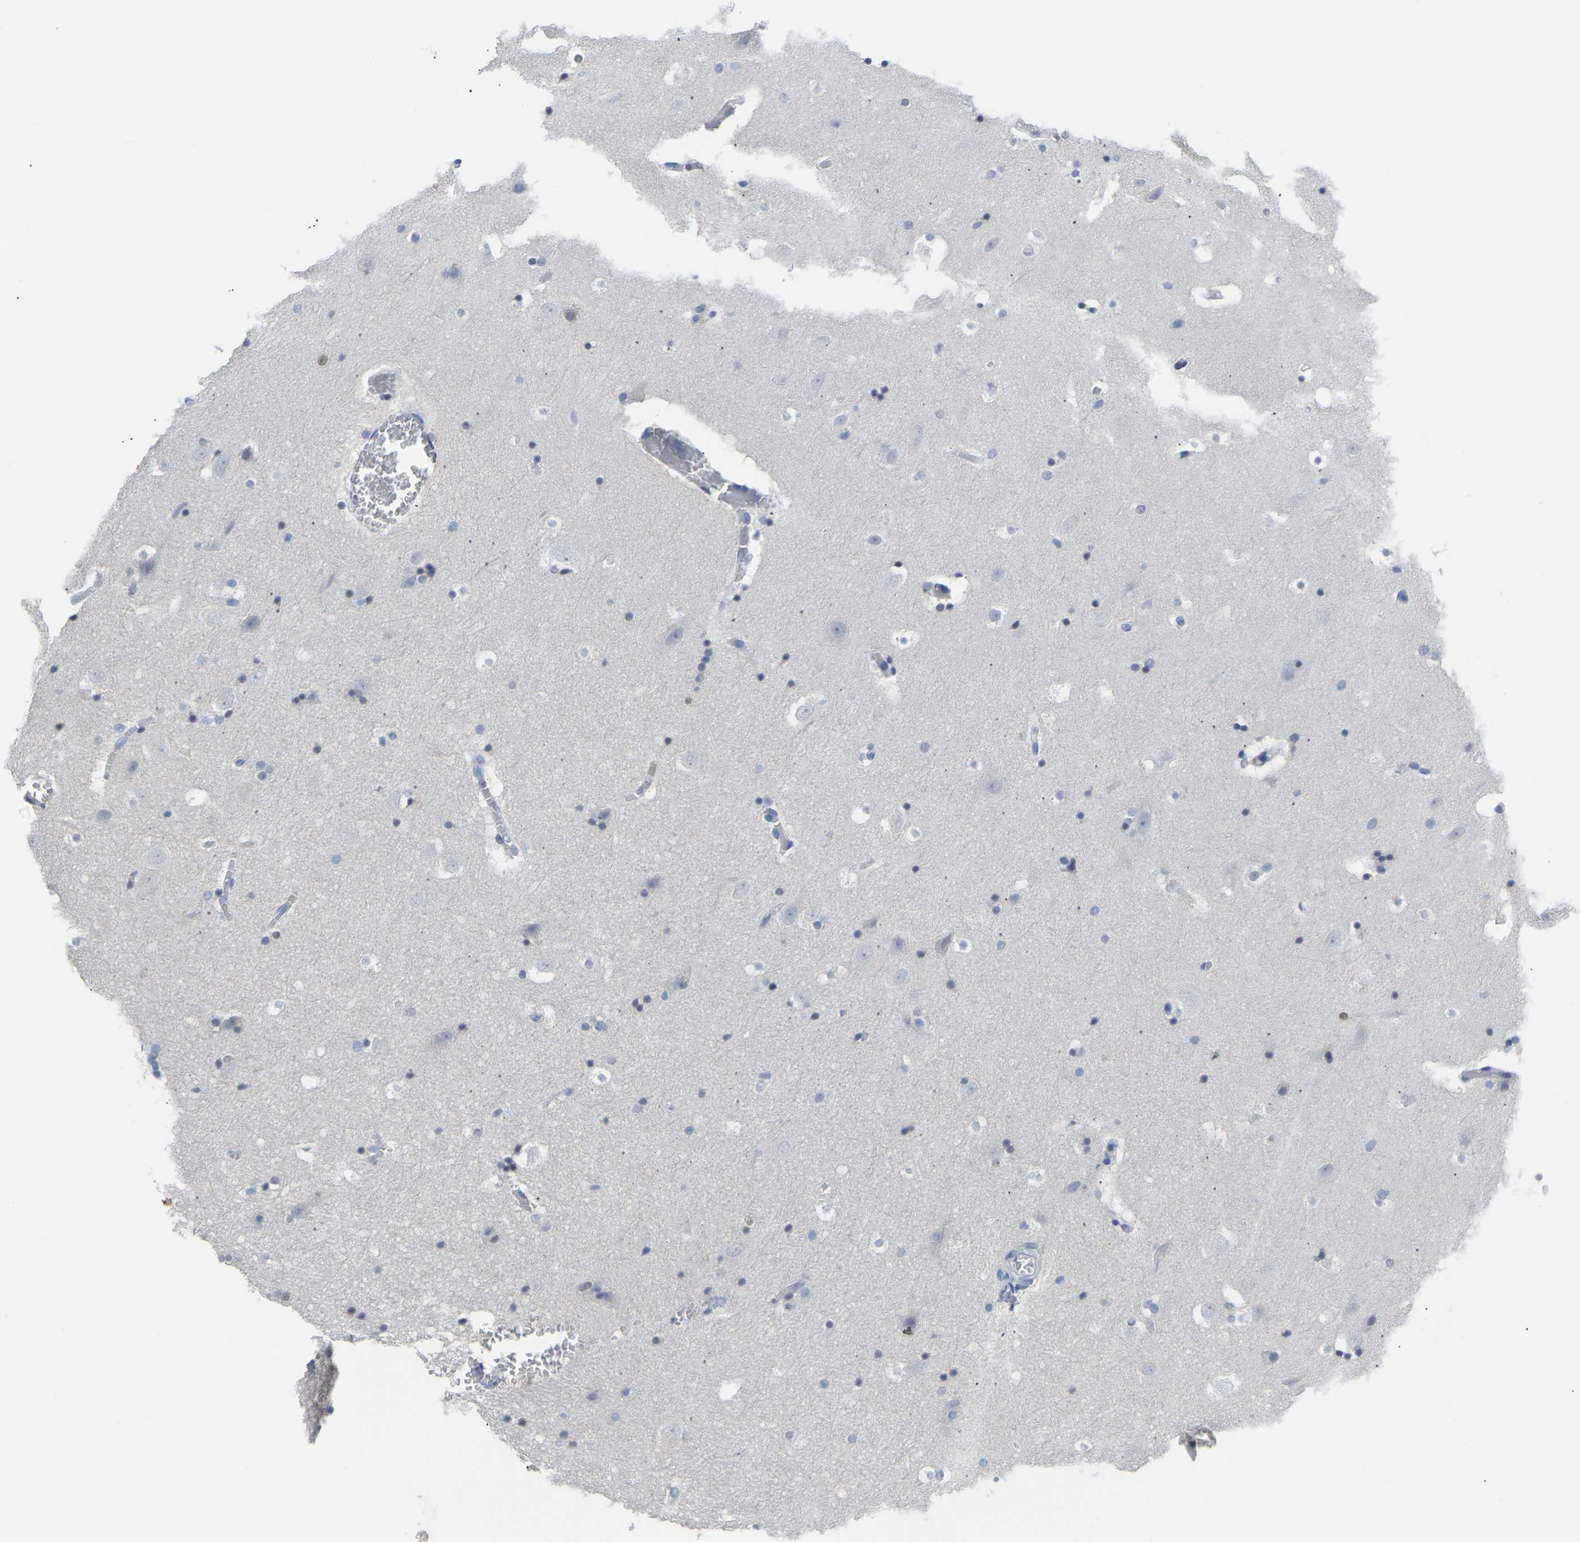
{"staining": {"intensity": "moderate", "quantity": "<25%", "location": "nuclear"}, "tissue": "hippocampus", "cell_type": "Glial cells", "image_type": "normal", "snomed": [{"axis": "morphology", "description": "Normal tissue, NOS"}, {"axis": "topography", "description": "Hippocampus"}], "caption": "Unremarkable hippocampus exhibits moderate nuclear expression in about <25% of glial cells.", "gene": "OLIG2", "patient": {"sex": "male", "age": 45}}